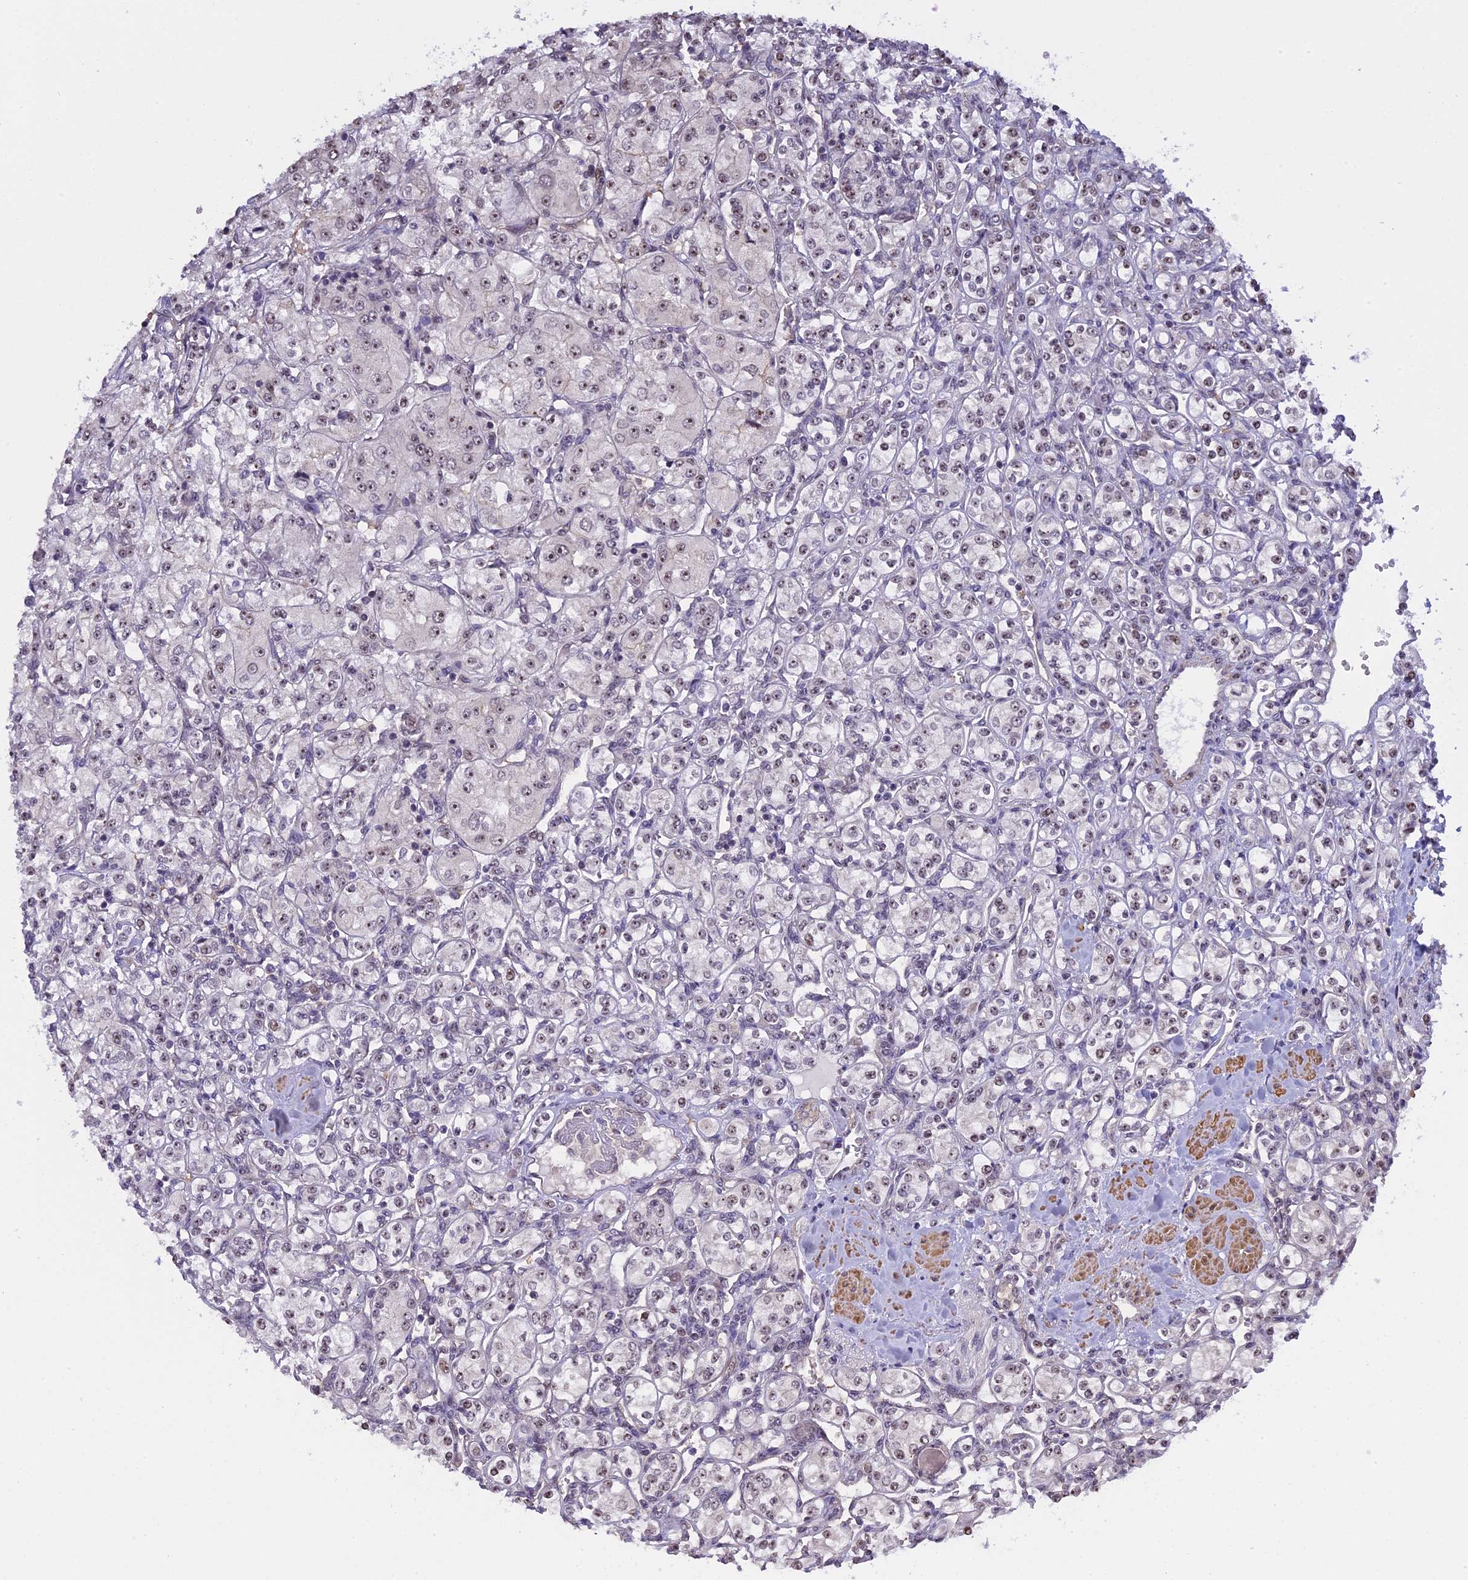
{"staining": {"intensity": "negative", "quantity": "none", "location": "none"}, "tissue": "renal cancer", "cell_type": "Tumor cells", "image_type": "cancer", "snomed": [{"axis": "morphology", "description": "Adenocarcinoma, NOS"}, {"axis": "topography", "description": "Kidney"}], "caption": "This is an immunohistochemistry histopathology image of human renal cancer (adenocarcinoma). There is no positivity in tumor cells.", "gene": "MGA", "patient": {"sex": "male", "age": 77}}